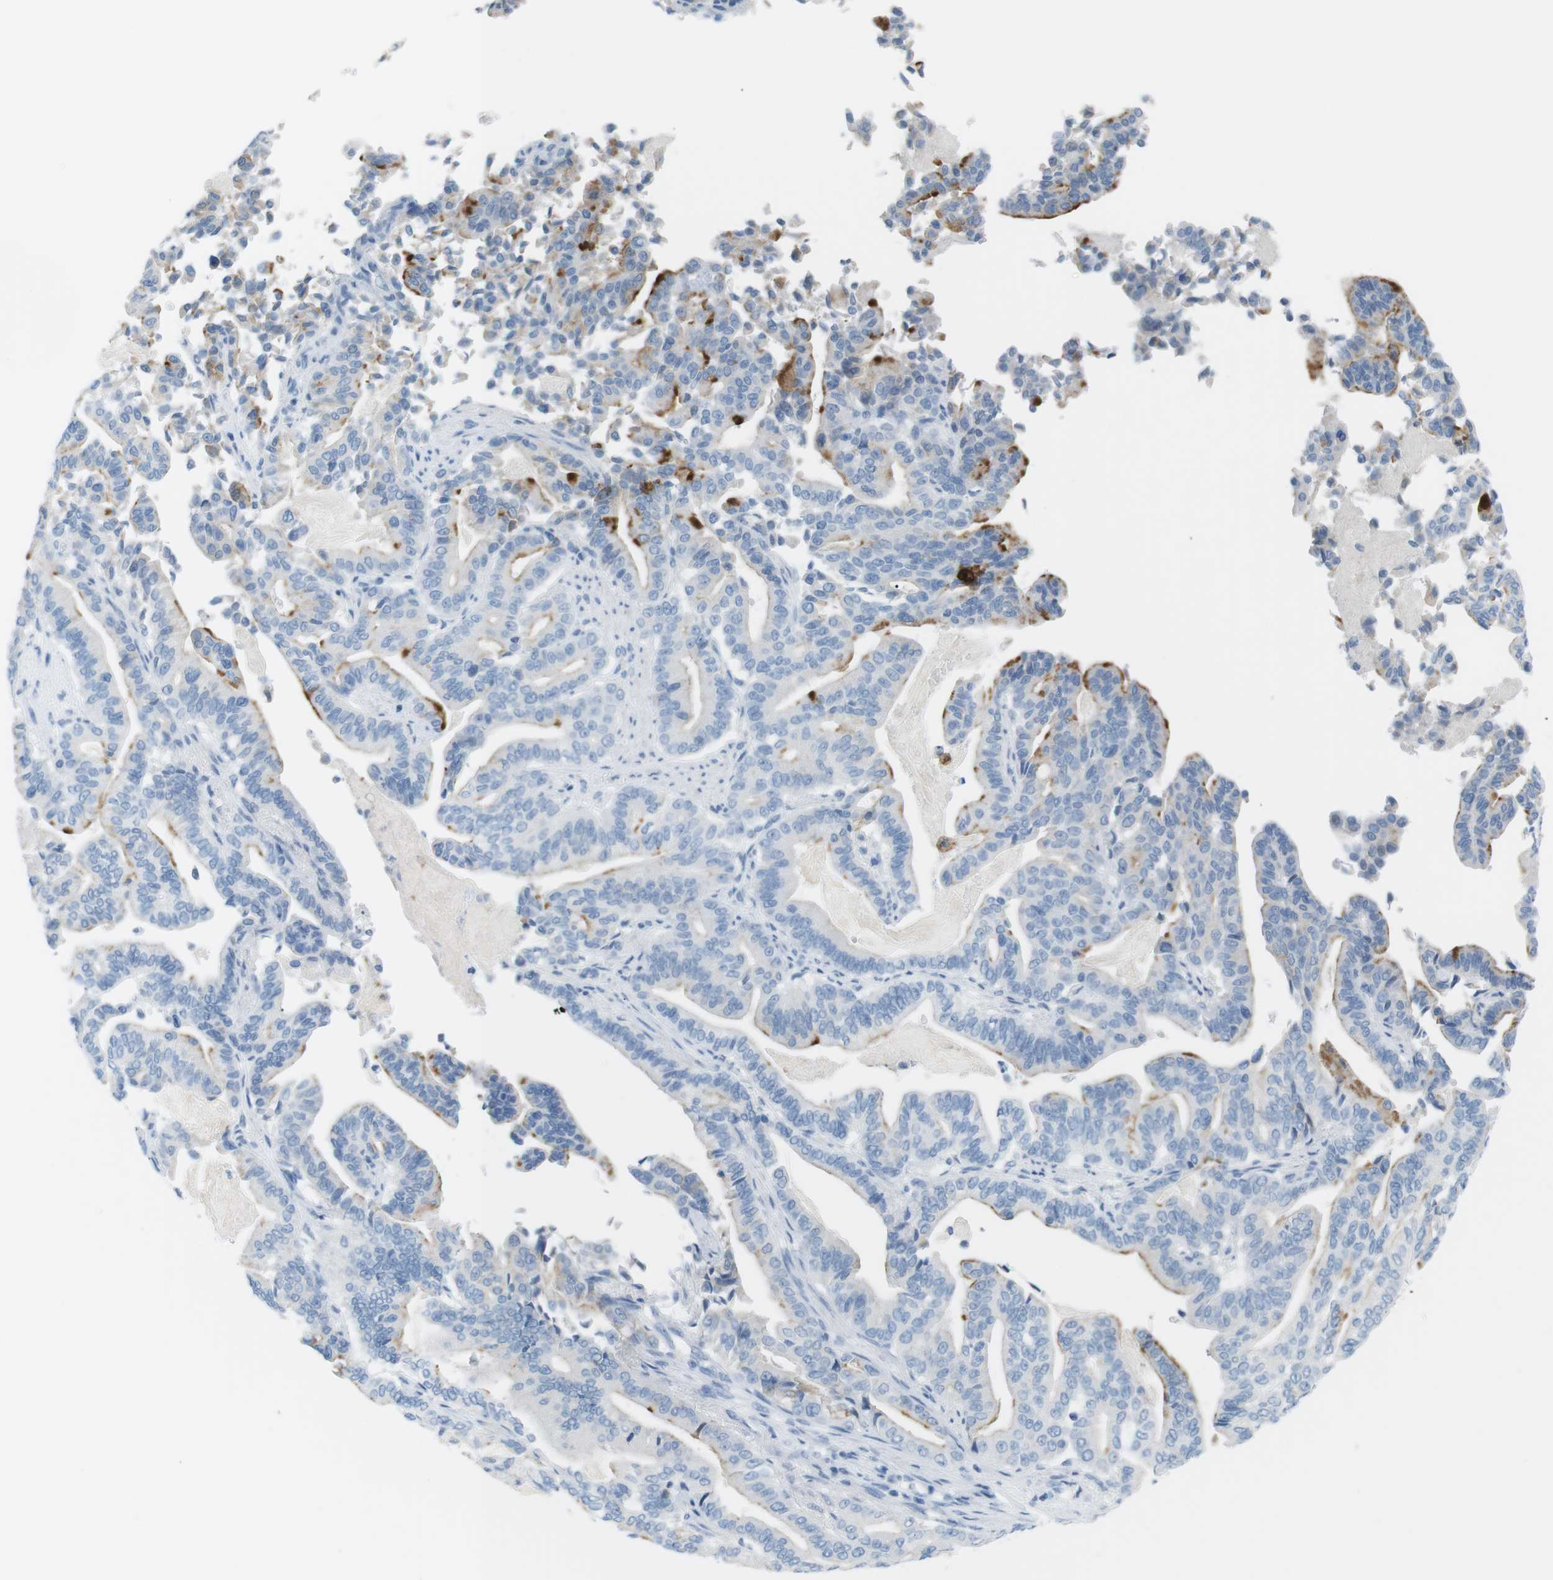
{"staining": {"intensity": "moderate", "quantity": "<25%", "location": "cytoplasmic/membranous"}, "tissue": "pancreatic cancer", "cell_type": "Tumor cells", "image_type": "cancer", "snomed": [{"axis": "morphology", "description": "Normal tissue, NOS"}, {"axis": "morphology", "description": "Adenocarcinoma, NOS"}, {"axis": "topography", "description": "Pancreas"}], "caption": "Human adenocarcinoma (pancreatic) stained for a protein (brown) shows moderate cytoplasmic/membranous positive positivity in about <25% of tumor cells.", "gene": "AZGP1", "patient": {"sex": "male", "age": 63}}